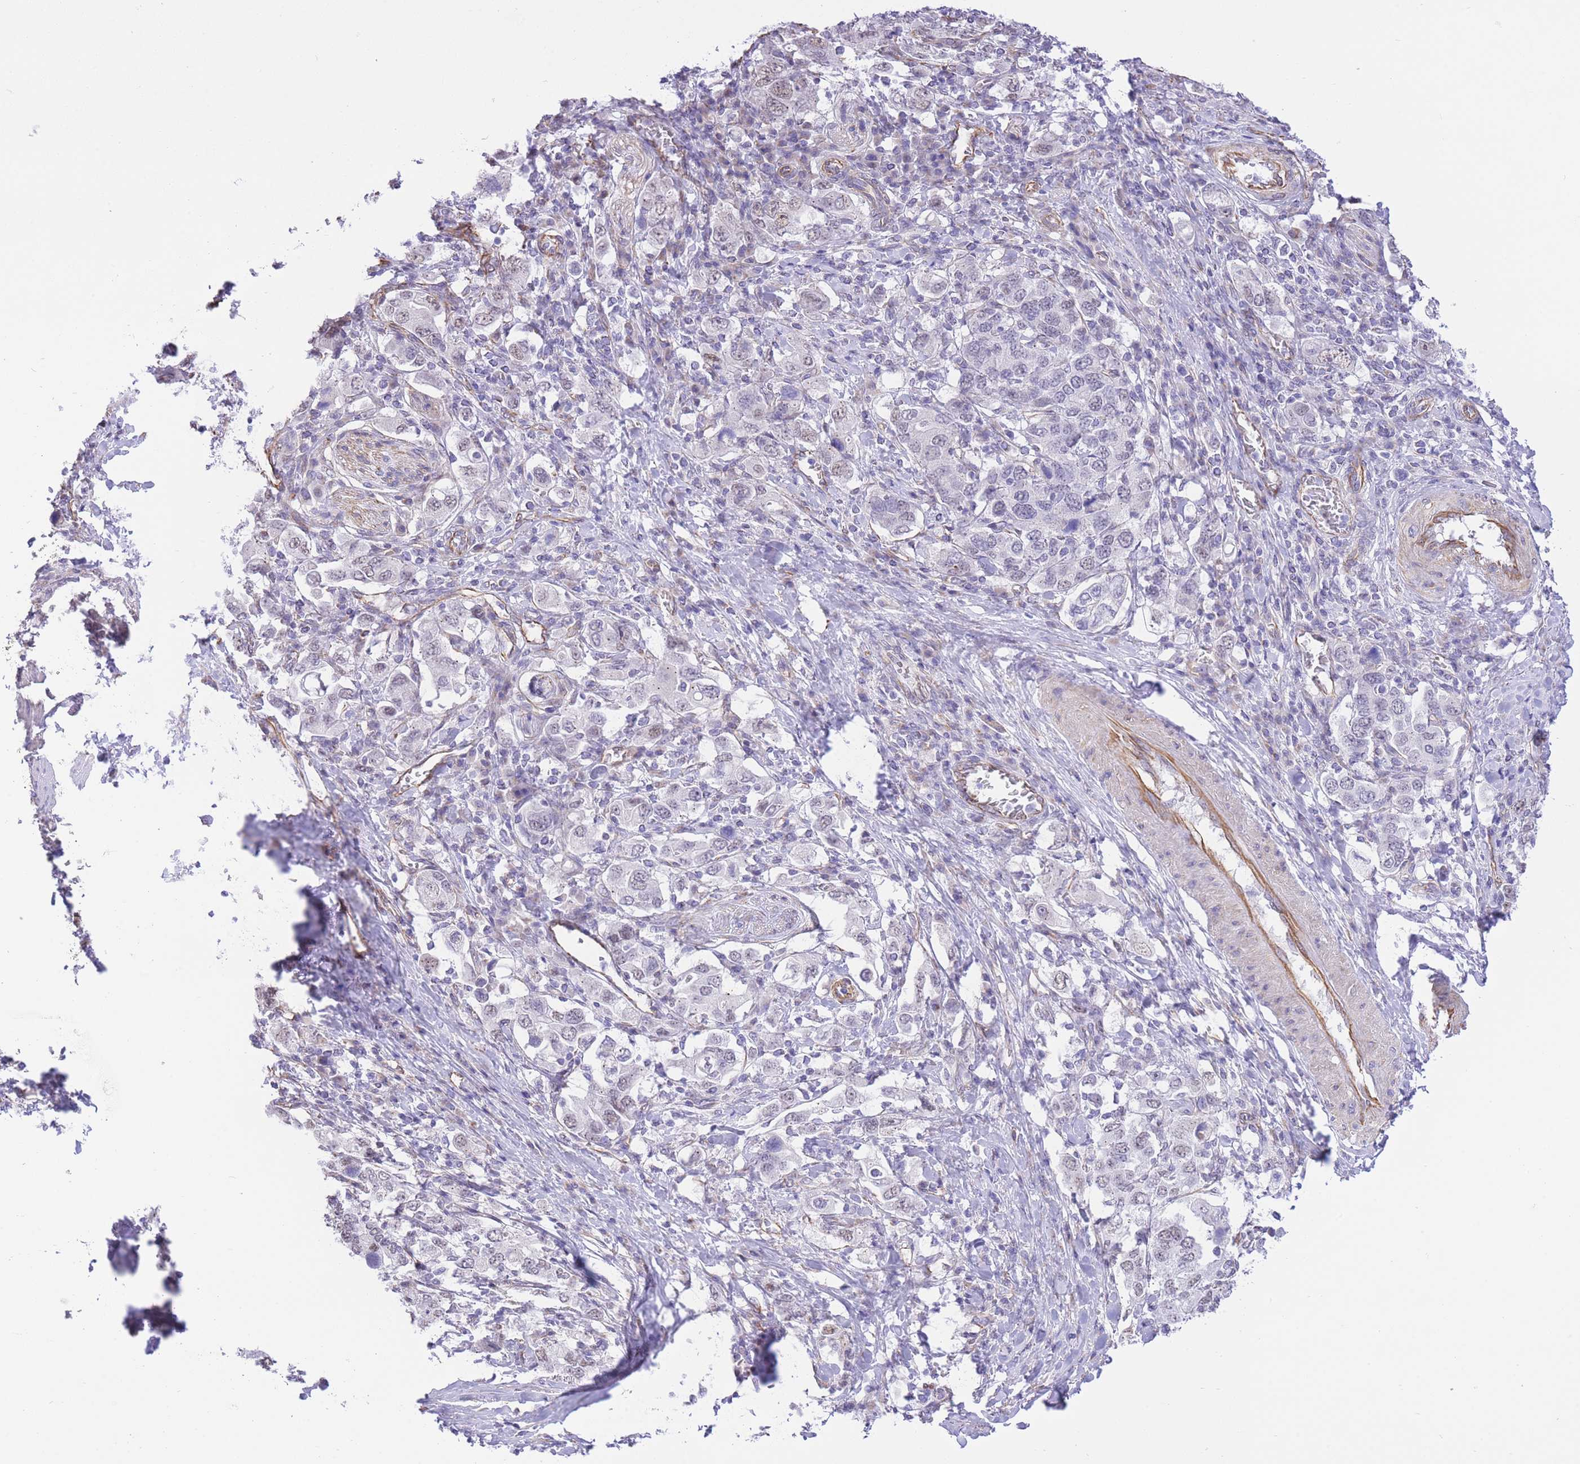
{"staining": {"intensity": "negative", "quantity": "none", "location": "none"}, "tissue": "stomach cancer", "cell_type": "Tumor cells", "image_type": "cancer", "snomed": [{"axis": "morphology", "description": "Adenocarcinoma, NOS"}, {"axis": "topography", "description": "Stomach, upper"}, {"axis": "topography", "description": "Stomach"}], "caption": "This histopathology image is of stomach cancer stained with immunohistochemistry to label a protein in brown with the nuclei are counter-stained blue. There is no staining in tumor cells.", "gene": "PSG8", "patient": {"sex": "male", "age": 62}}